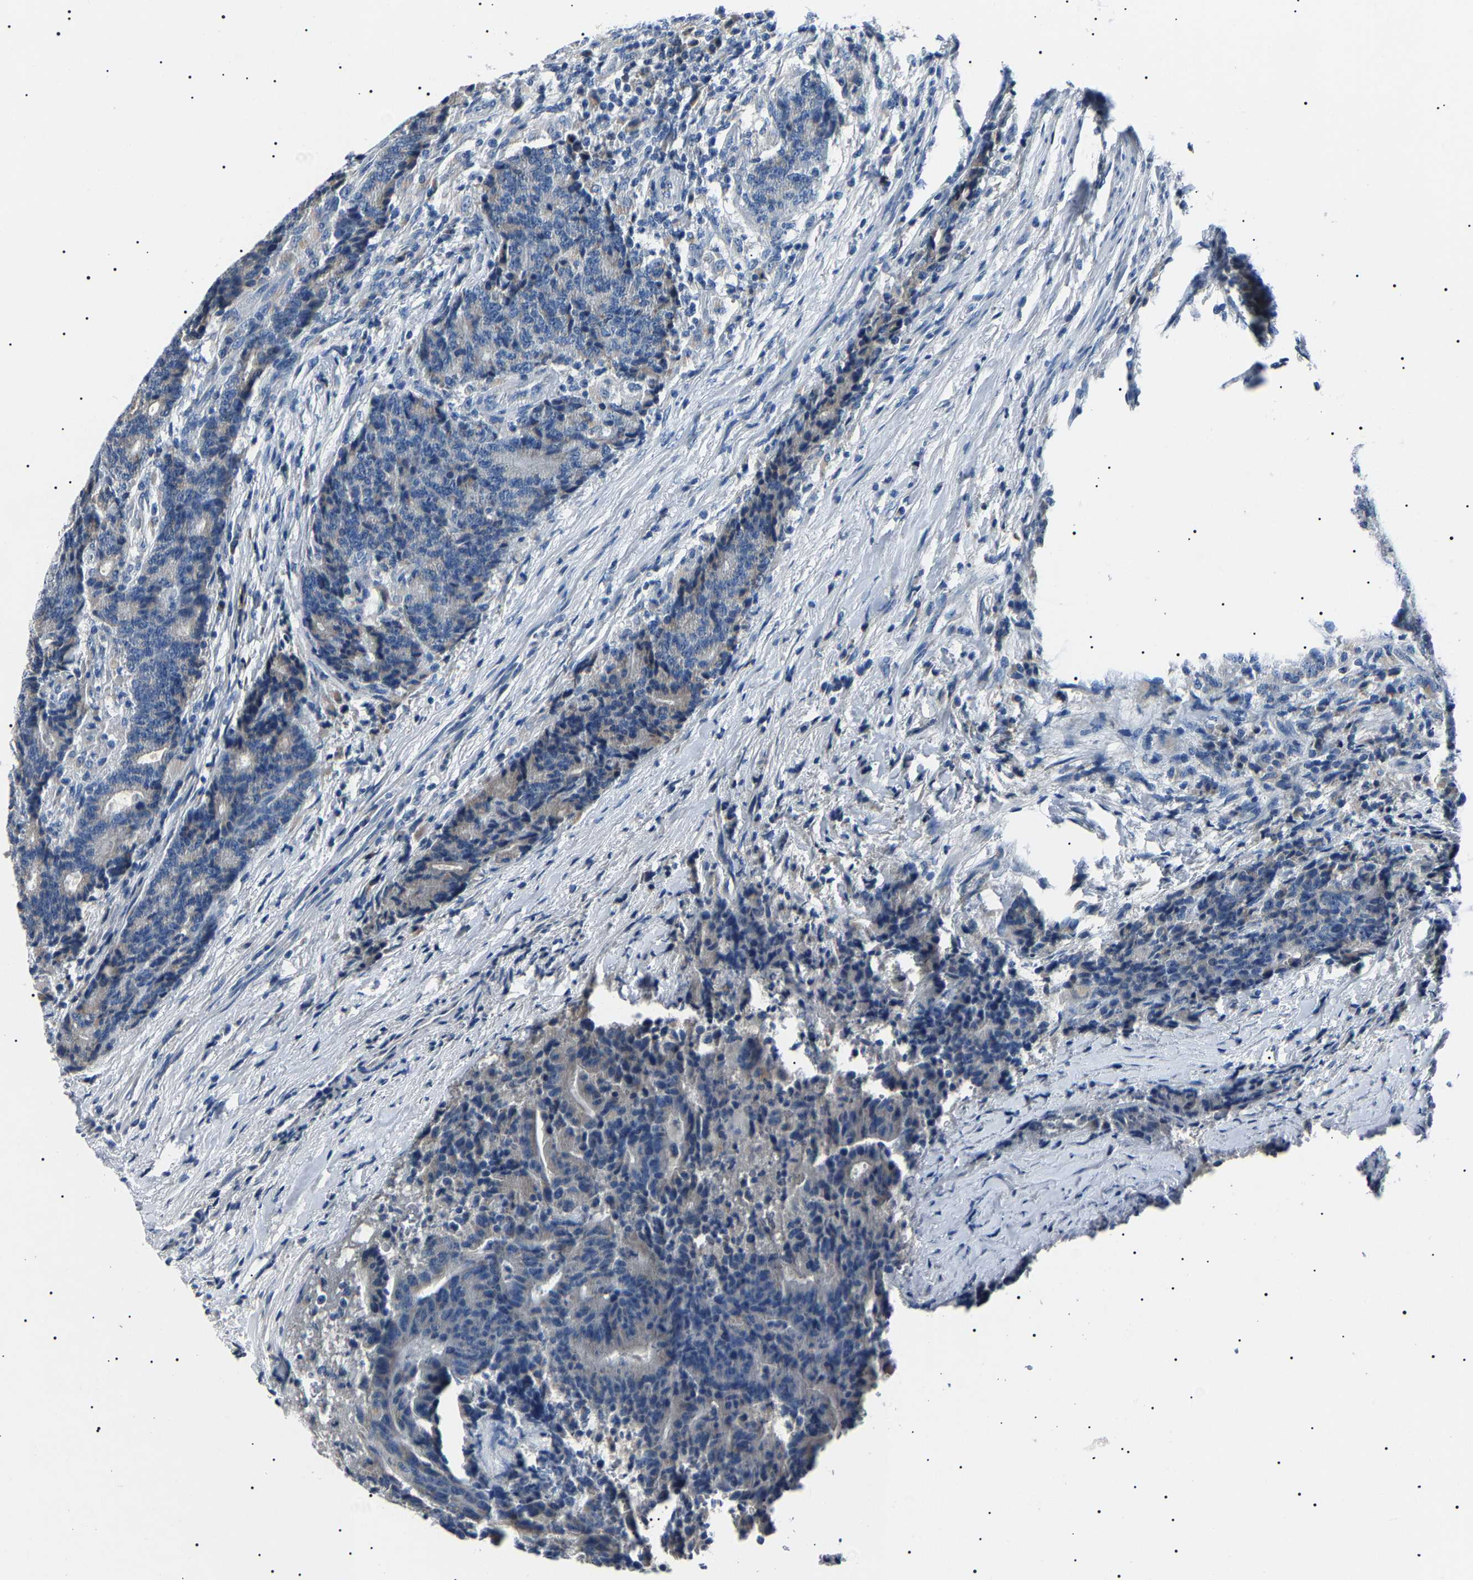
{"staining": {"intensity": "negative", "quantity": "none", "location": "none"}, "tissue": "colorectal cancer", "cell_type": "Tumor cells", "image_type": "cancer", "snomed": [{"axis": "morphology", "description": "Normal tissue, NOS"}, {"axis": "morphology", "description": "Adenocarcinoma, NOS"}, {"axis": "topography", "description": "Colon"}], "caption": "An IHC image of adenocarcinoma (colorectal) is shown. There is no staining in tumor cells of adenocarcinoma (colorectal).", "gene": "KLK15", "patient": {"sex": "female", "age": 75}}